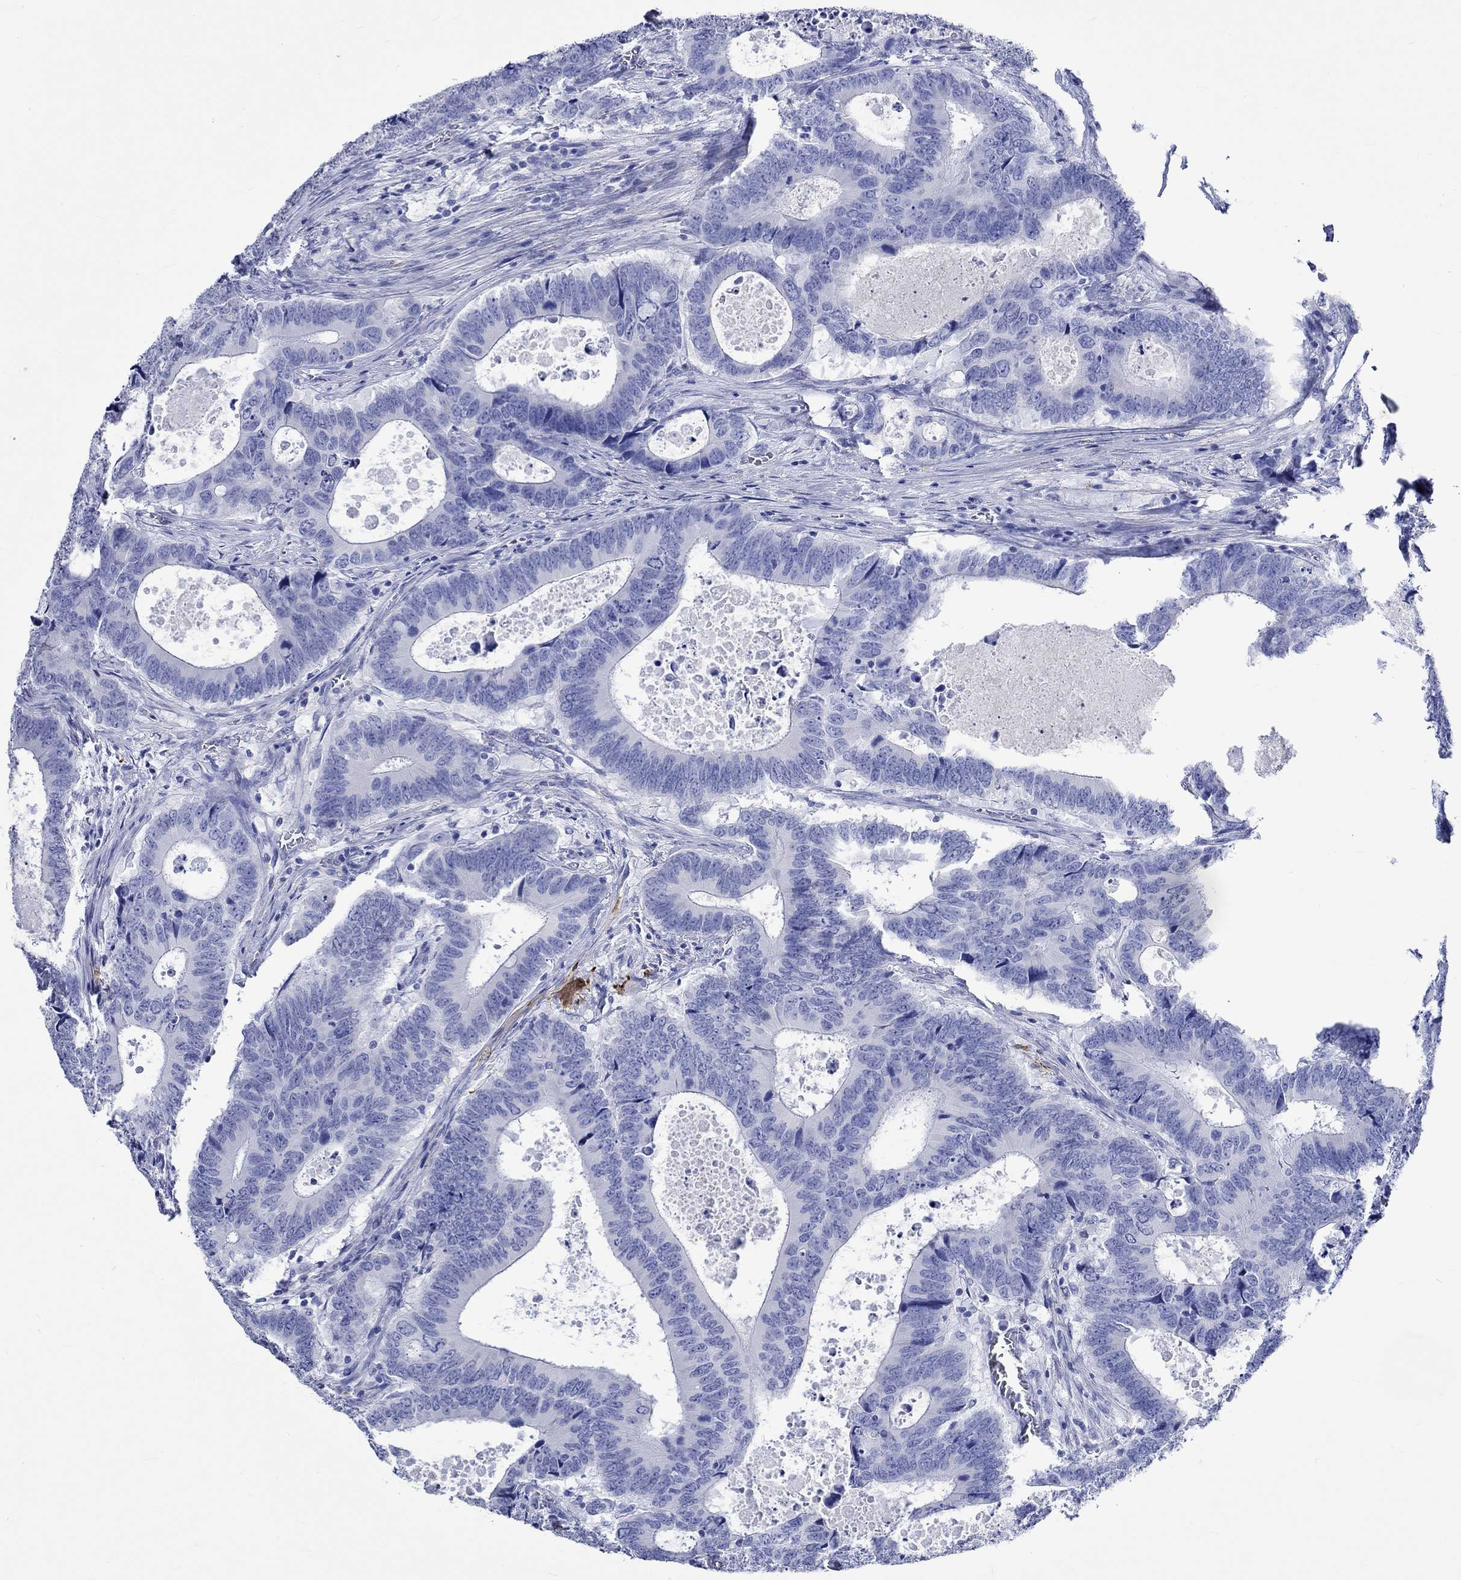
{"staining": {"intensity": "negative", "quantity": "none", "location": "none"}, "tissue": "colorectal cancer", "cell_type": "Tumor cells", "image_type": "cancer", "snomed": [{"axis": "morphology", "description": "Adenocarcinoma, NOS"}, {"axis": "topography", "description": "Colon"}], "caption": "DAB immunohistochemical staining of human colorectal adenocarcinoma displays no significant expression in tumor cells.", "gene": "CRYAB", "patient": {"sex": "female", "age": 82}}